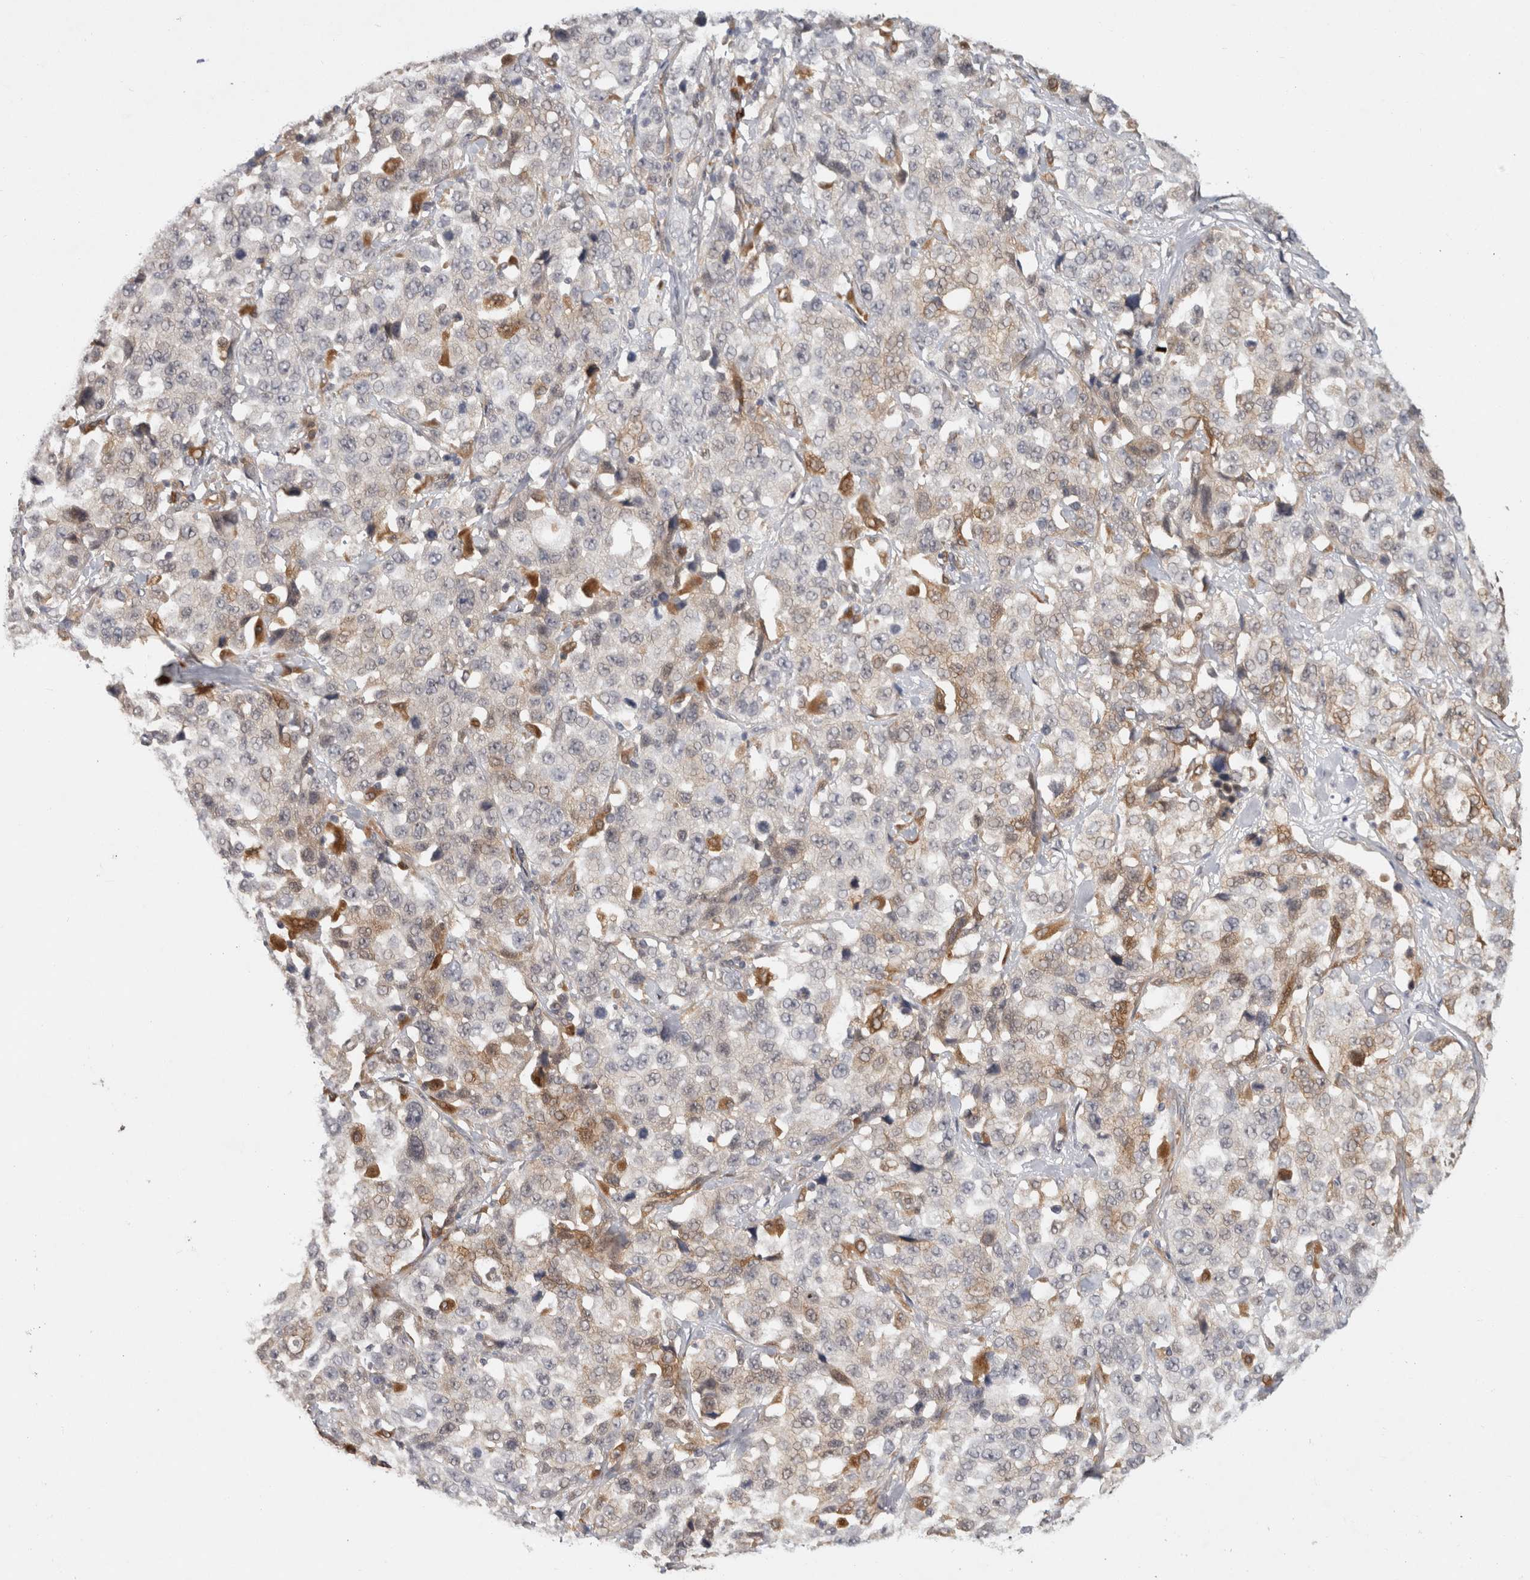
{"staining": {"intensity": "moderate", "quantity": "25%-75%", "location": "cytoplasmic/membranous"}, "tissue": "stomach cancer", "cell_type": "Tumor cells", "image_type": "cancer", "snomed": [{"axis": "morphology", "description": "Normal tissue, NOS"}, {"axis": "morphology", "description": "Adenocarcinoma, NOS"}, {"axis": "topography", "description": "Stomach"}], "caption": "Stomach cancer (adenocarcinoma) tissue demonstrates moderate cytoplasmic/membranous positivity in about 25%-75% of tumor cells The protein of interest is stained brown, and the nuclei are stained in blue (DAB IHC with brightfield microscopy, high magnification).", "gene": "APOL2", "patient": {"sex": "male", "age": 48}}